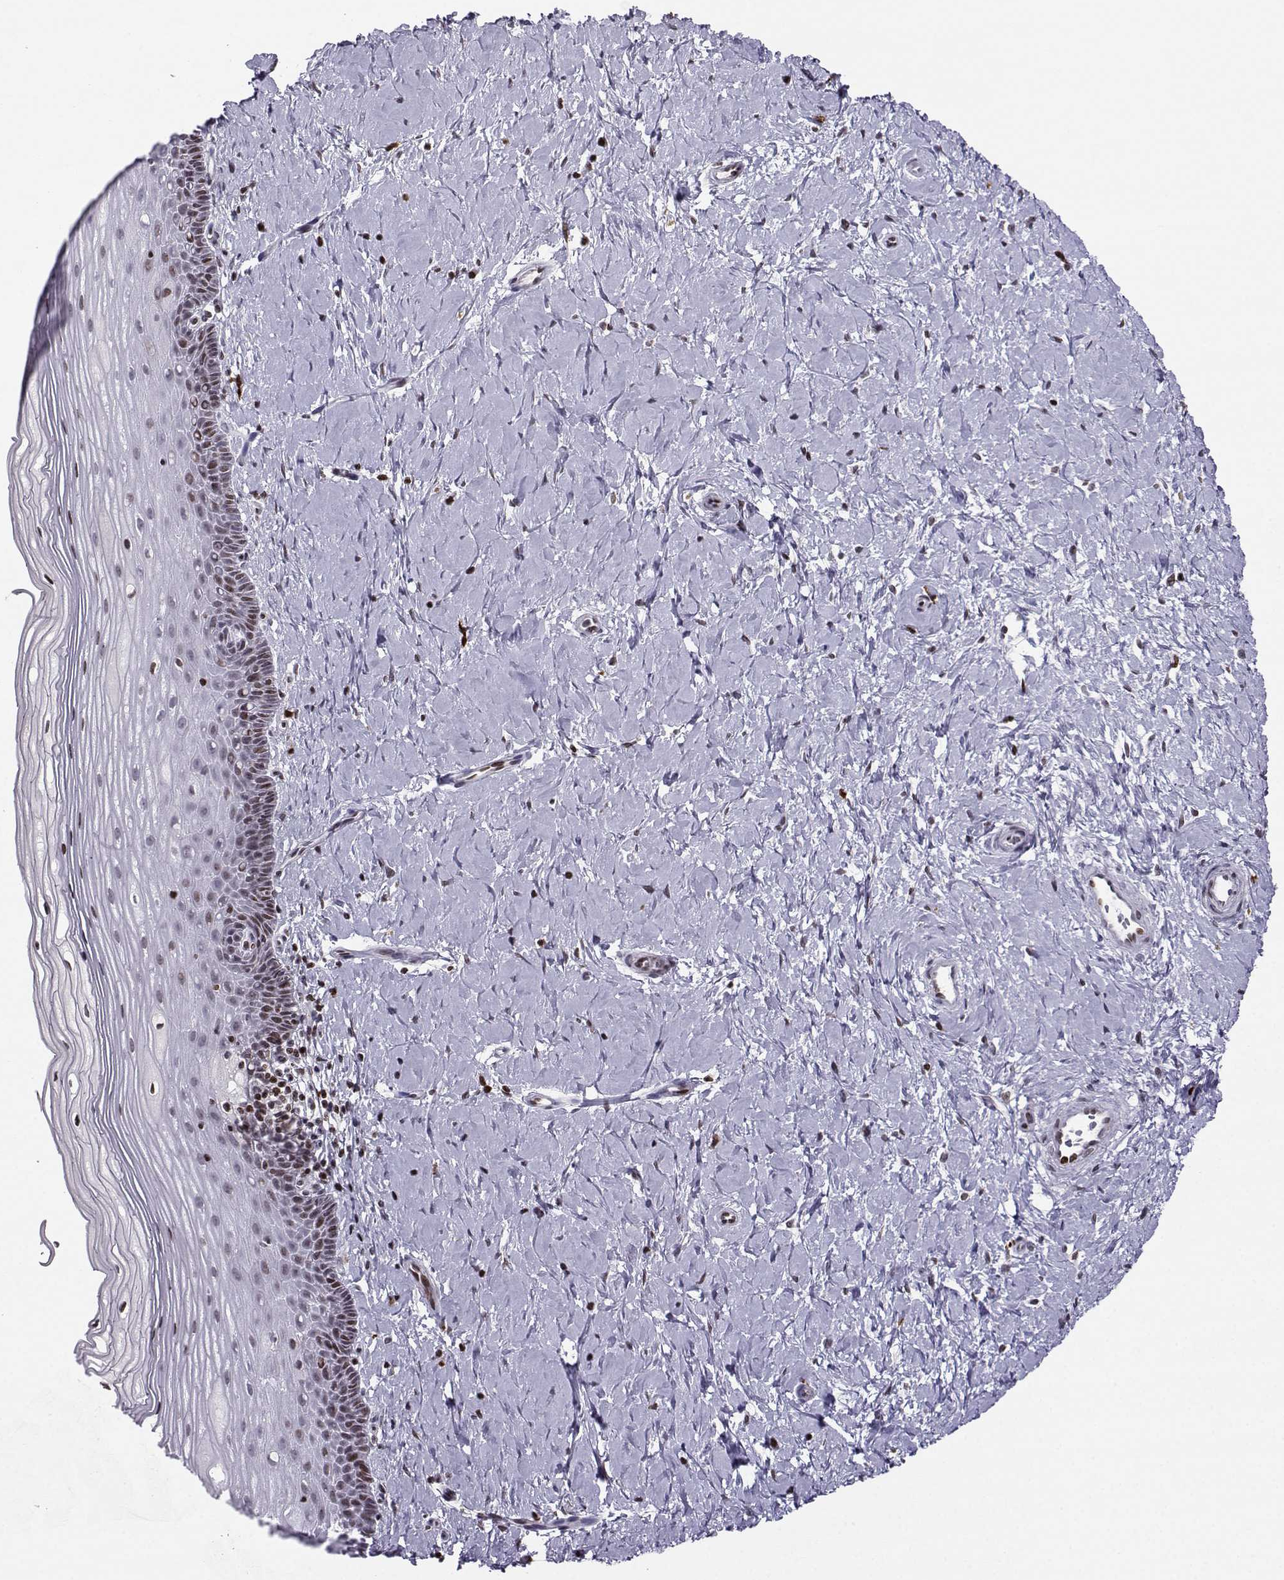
{"staining": {"intensity": "strong", "quantity": ">75%", "location": "nuclear"}, "tissue": "cervix", "cell_type": "Glandular cells", "image_type": "normal", "snomed": [{"axis": "morphology", "description": "Normal tissue, NOS"}, {"axis": "topography", "description": "Cervix"}], "caption": "This micrograph shows IHC staining of normal human cervix, with high strong nuclear expression in approximately >75% of glandular cells.", "gene": "ZNF19", "patient": {"sex": "female", "age": 37}}